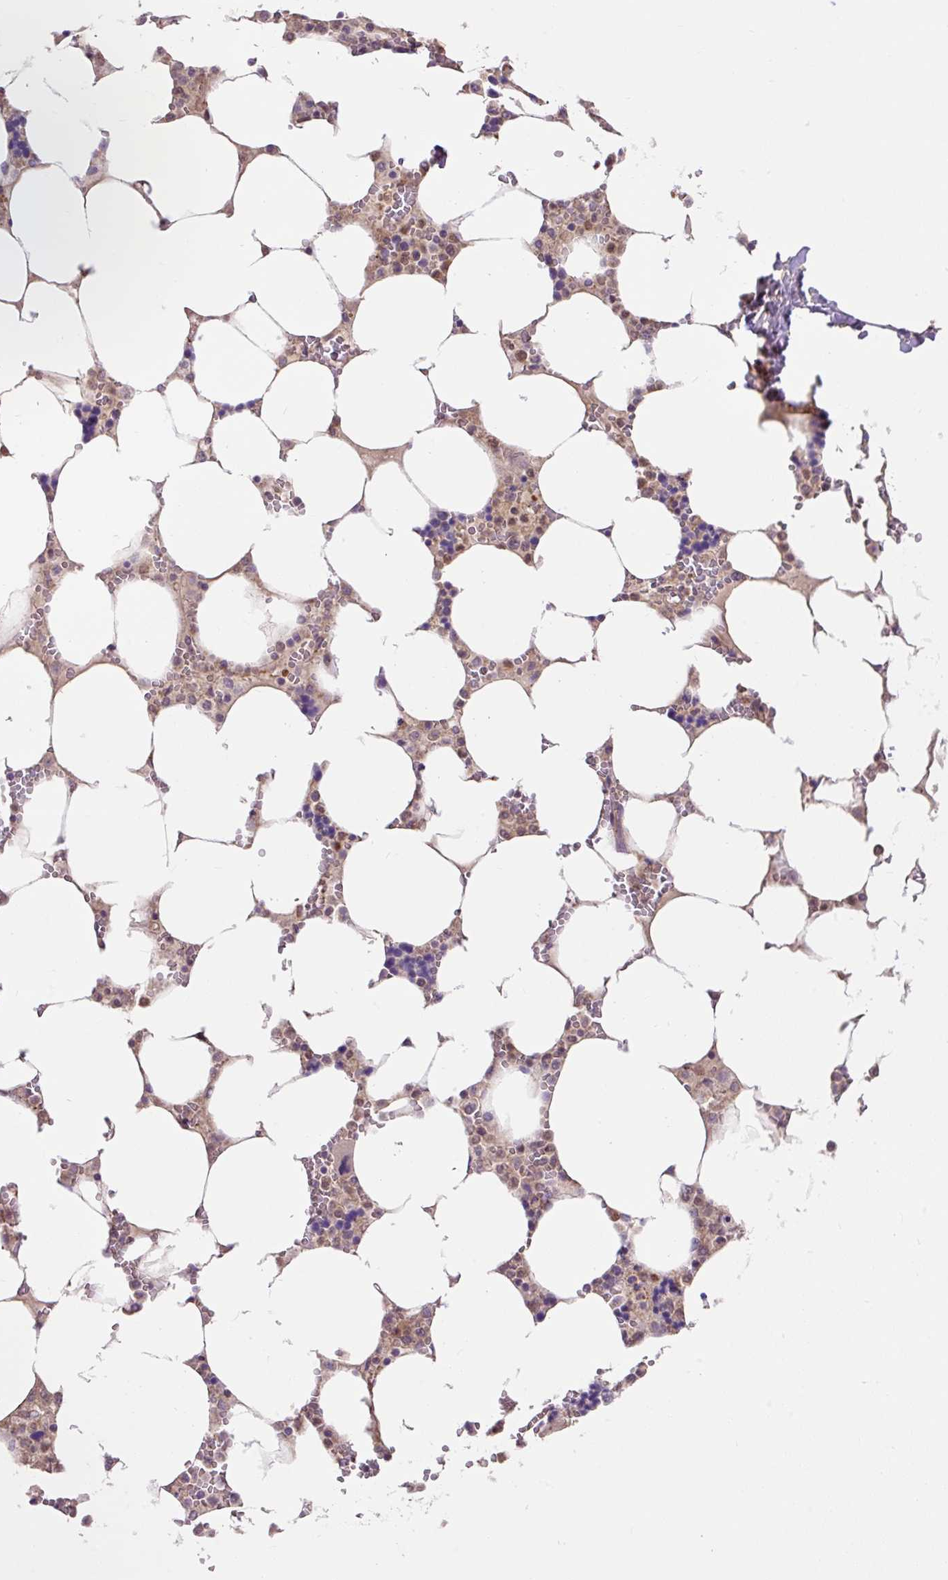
{"staining": {"intensity": "moderate", "quantity": "<25%", "location": "cytoplasmic/membranous"}, "tissue": "bone marrow", "cell_type": "Hematopoietic cells", "image_type": "normal", "snomed": [{"axis": "morphology", "description": "Normal tissue, NOS"}, {"axis": "topography", "description": "Bone marrow"}], "caption": "Bone marrow stained with immunohistochemistry exhibits moderate cytoplasmic/membranous expression in about <25% of hematopoietic cells.", "gene": "TRIAP1", "patient": {"sex": "male", "age": 64}}